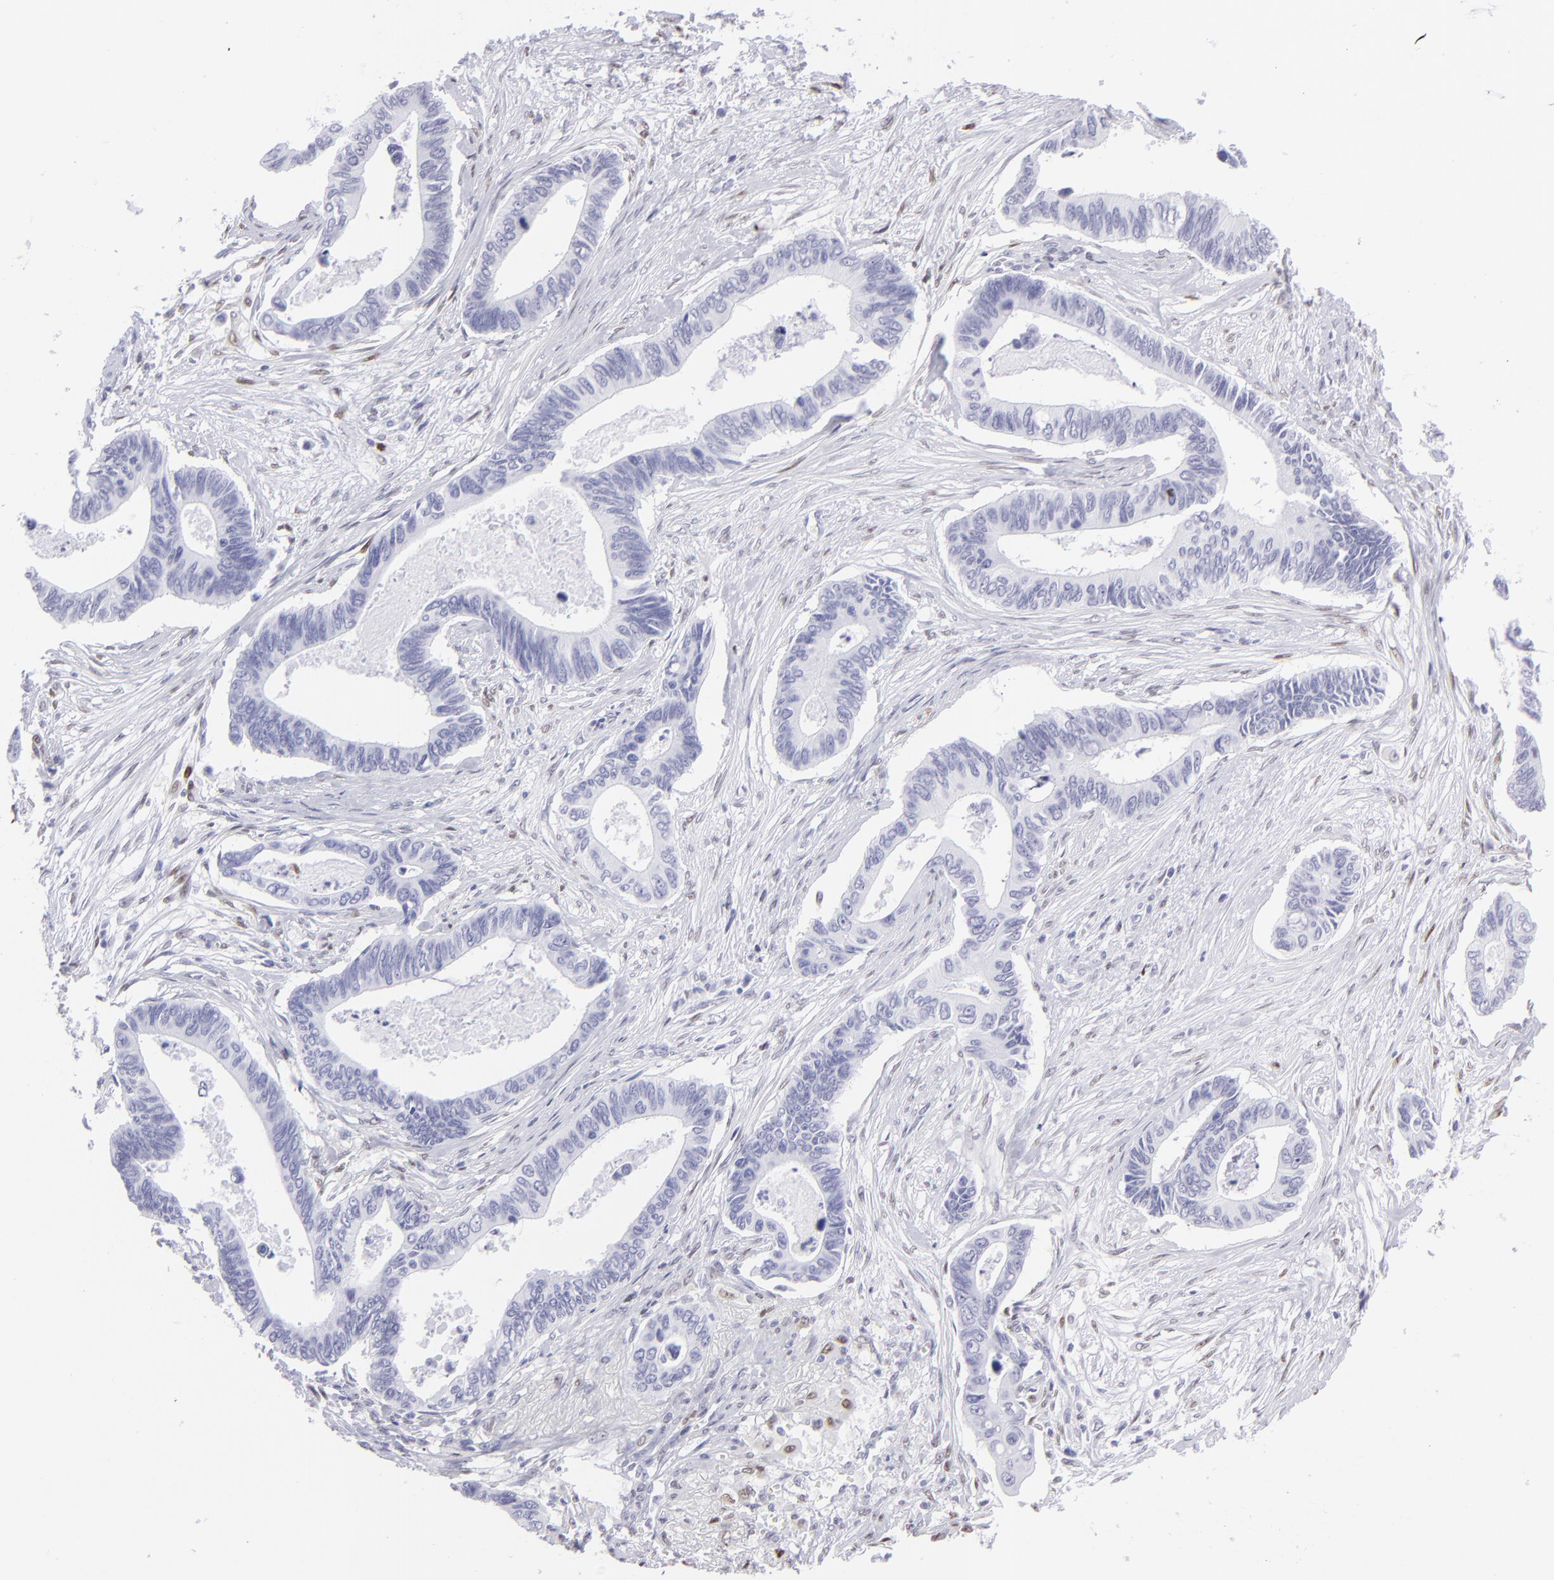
{"staining": {"intensity": "negative", "quantity": "none", "location": "none"}, "tissue": "pancreatic cancer", "cell_type": "Tumor cells", "image_type": "cancer", "snomed": [{"axis": "morphology", "description": "Adenocarcinoma, NOS"}, {"axis": "topography", "description": "Pancreas"}], "caption": "The immunohistochemistry photomicrograph has no significant expression in tumor cells of pancreatic cancer tissue.", "gene": "MITF", "patient": {"sex": "female", "age": 70}}